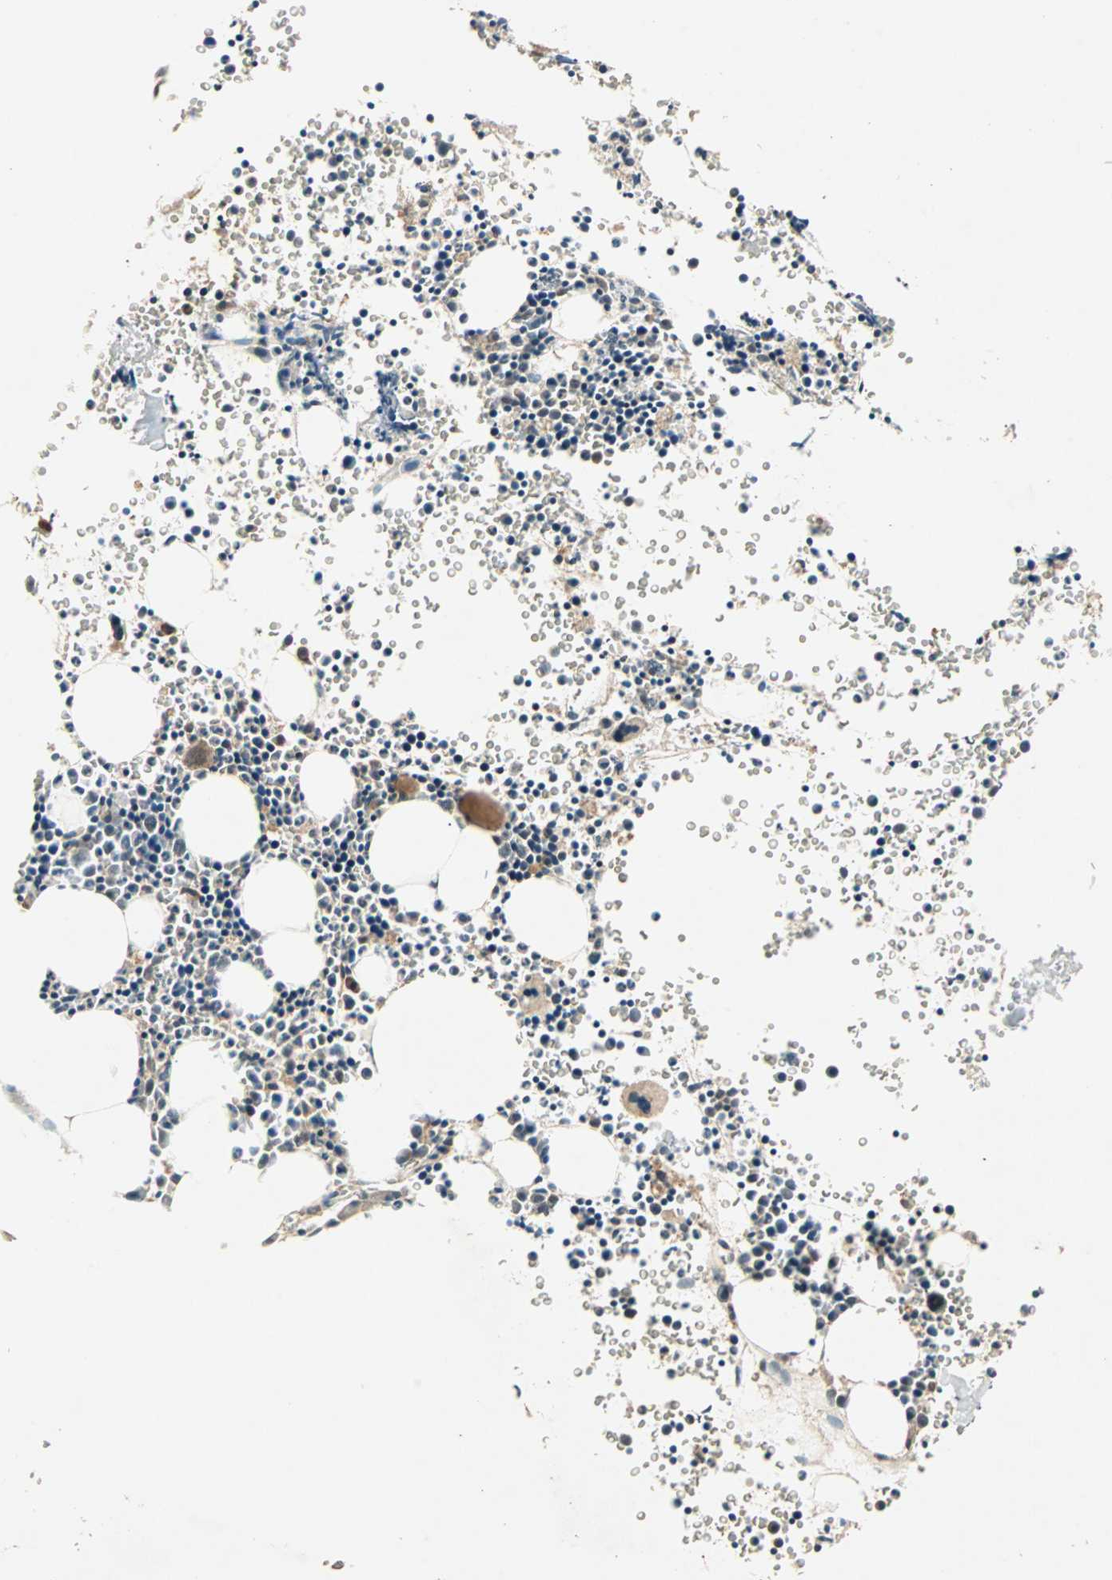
{"staining": {"intensity": "moderate", "quantity": "<25%", "location": "cytoplasmic/membranous"}, "tissue": "bone marrow", "cell_type": "Hematopoietic cells", "image_type": "normal", "snomed": [{"axis": "morphology", "description": "Normal tissue, NOS"}, {"axis": "morphology", "description": "Inflammation, NOS"}, {"axis": "topography", "description": "Bone marrow"}], "caption": "Moderate cytoplasmic/membranous positivity is present in about <25% of hematopoietic cells in unremarkable bone marrow.", "gene": "ZSCAN31", "patient": {"sex": "female", "age": 17}}